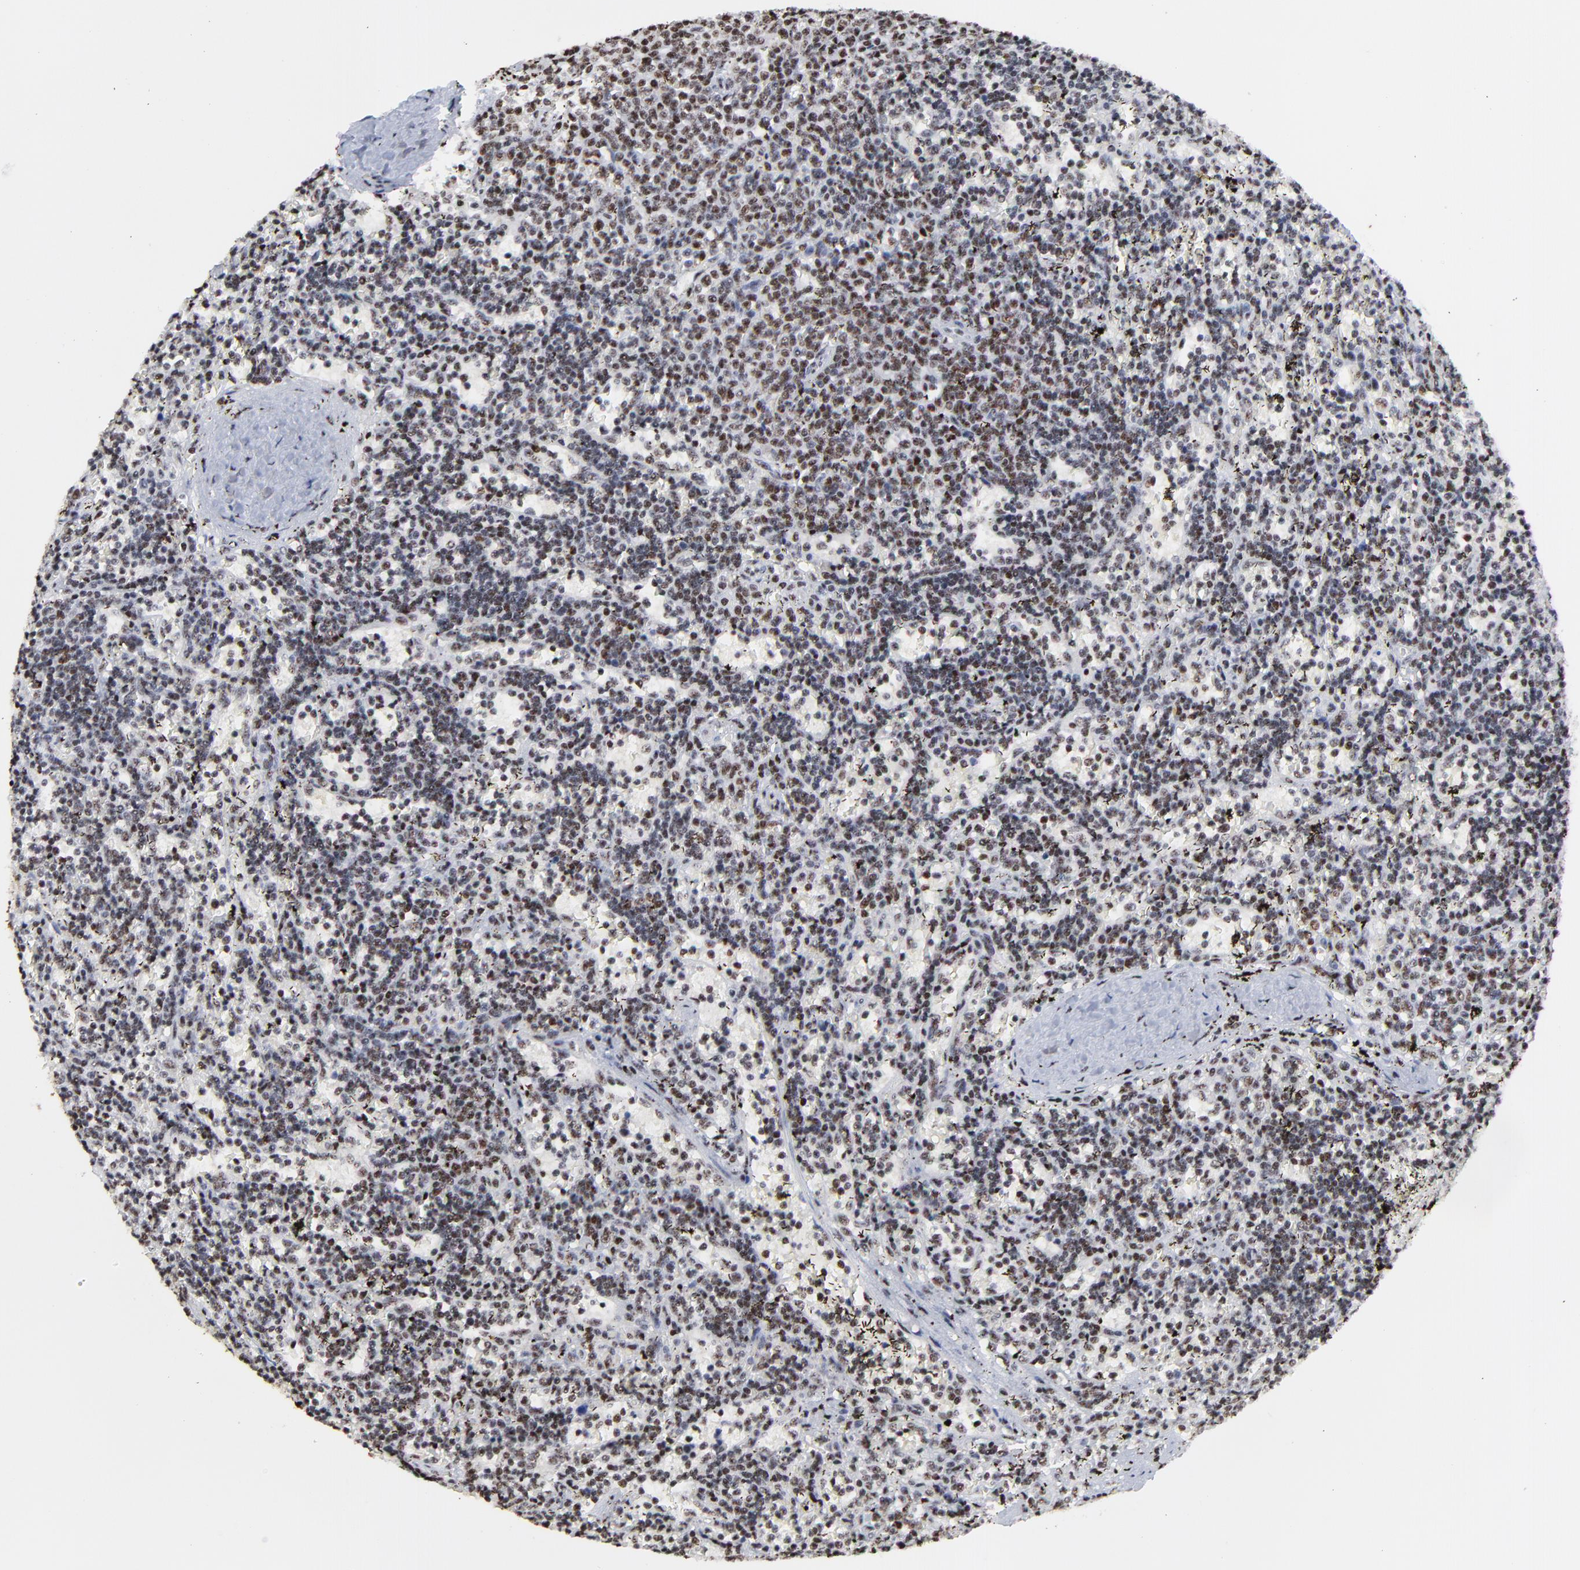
{"staining": {"intensity": "weak", "quantity": "<25%", "location": "nuclear"}, "tissue": "lymphoma", "cell_type": "Tumor cells", "image_type": "cancer", "snomed": [{"axis": "morphology", "description": "Malignant lymphoma, non-Hodgkin's type, Low grade"}, {"axis": "topography", "description": "Spleen"}], "caption": "Immunohistochemistry micrograph of neoplastic tissue: human lymphoma stained with DAB shows no significant protein positivity in tumor cells. Brightfield microscopy of IHC stained with DAB (brown) and hematoxylin (blue), captured at high magnification.", "gene": "MBD4", "patient": {"sex": "male", "age": 60}}